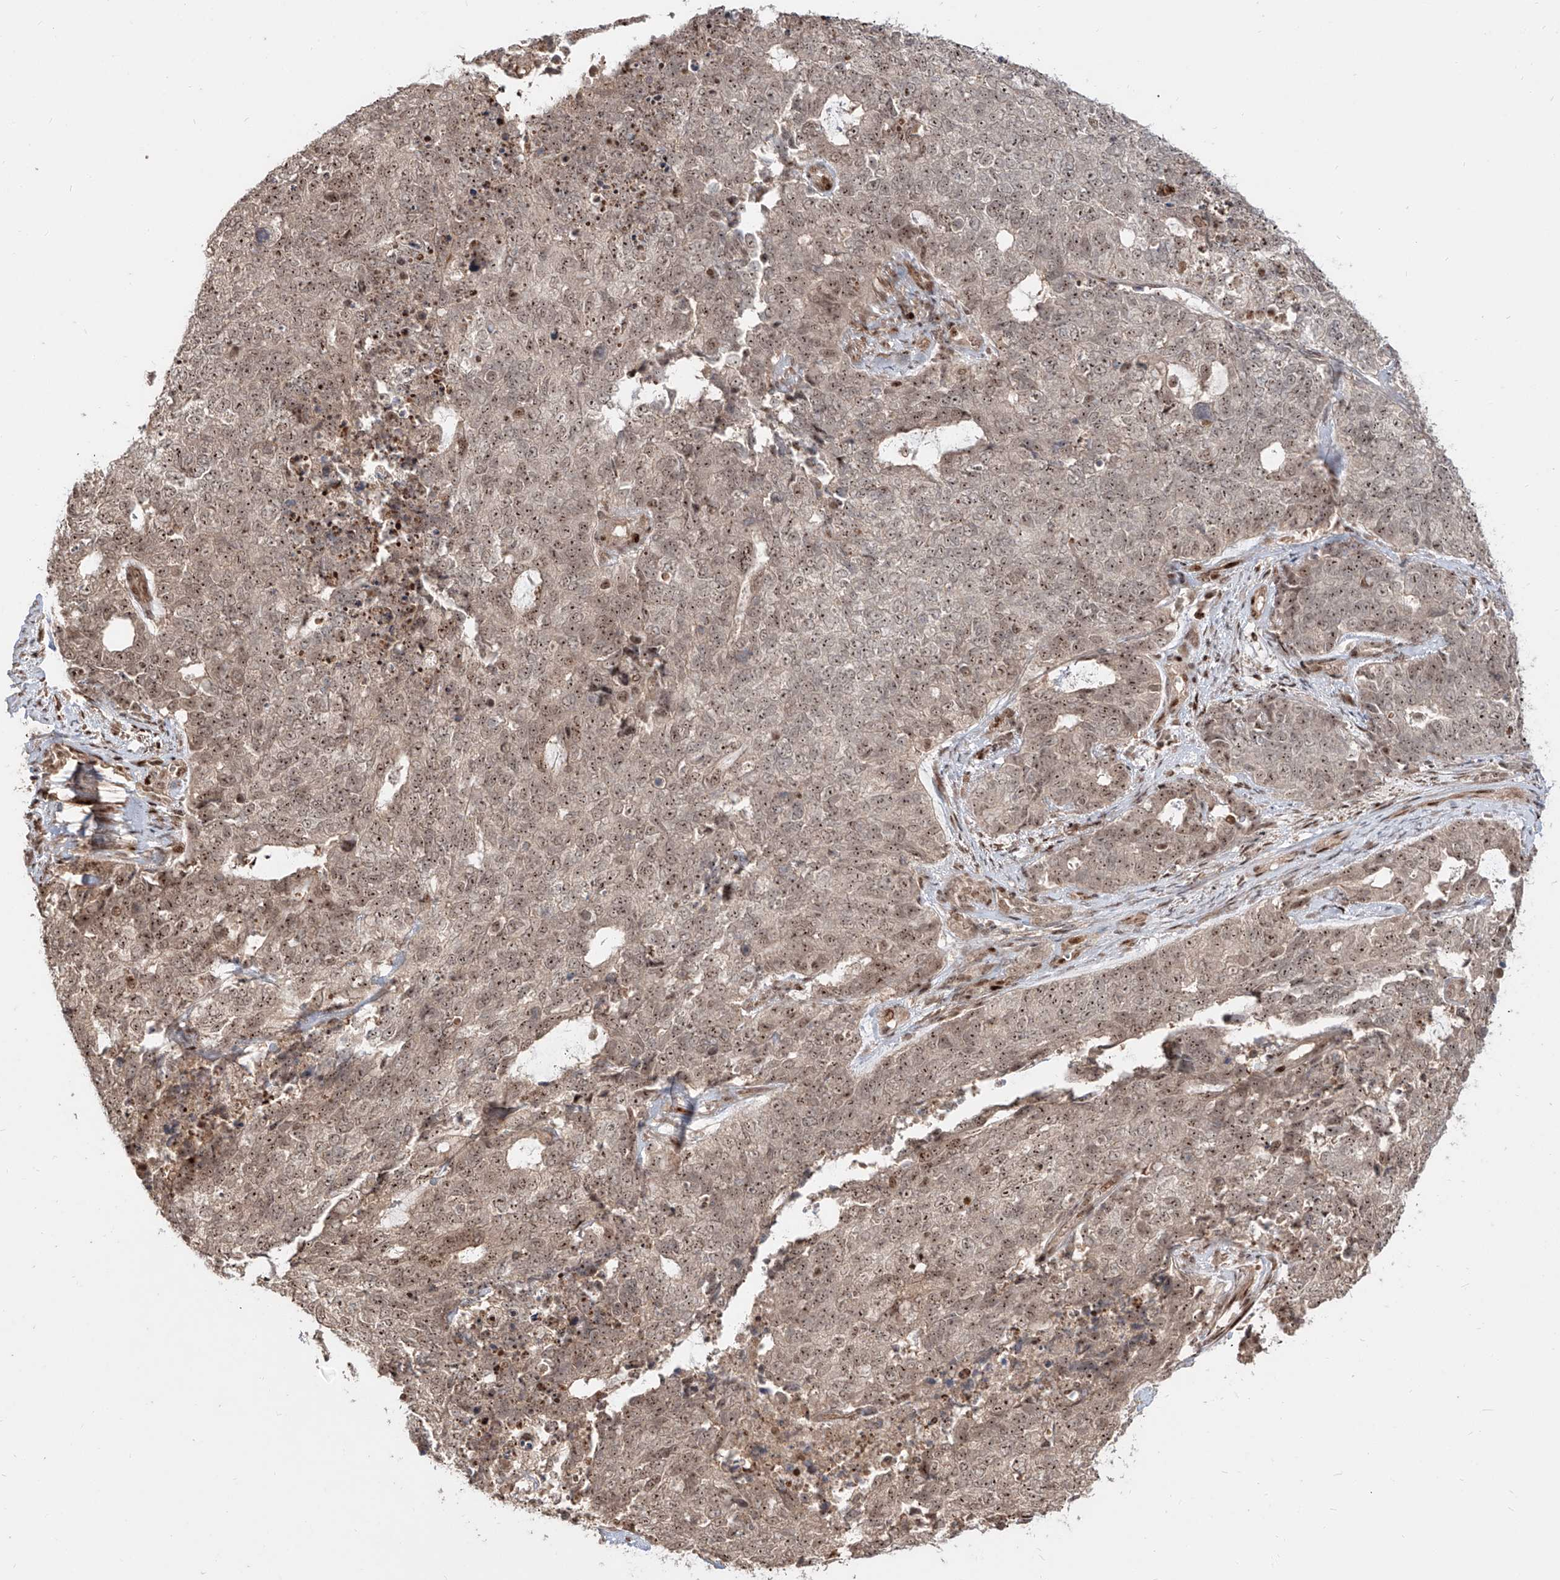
{"staining": {"intensity": "moderate", "quantity": ">75%", "location": "nuclear"}, "tissue": "cervical cancer", "cell_type": "Tumor cells", "image_type": "cancer", "snomed": [{"axis": "morphology", "description": "Squamous cell carcinoma, NOS"}, {"axis": "topography", "description": "Cervix"}], "caption": "Cervical cancer stained for a protein (brown) shows moderate nuclear positive positivity in approximately >75% of tumor cells.", "gene": "ZNF710", "patient": {"sex": "female", "age": 63}}